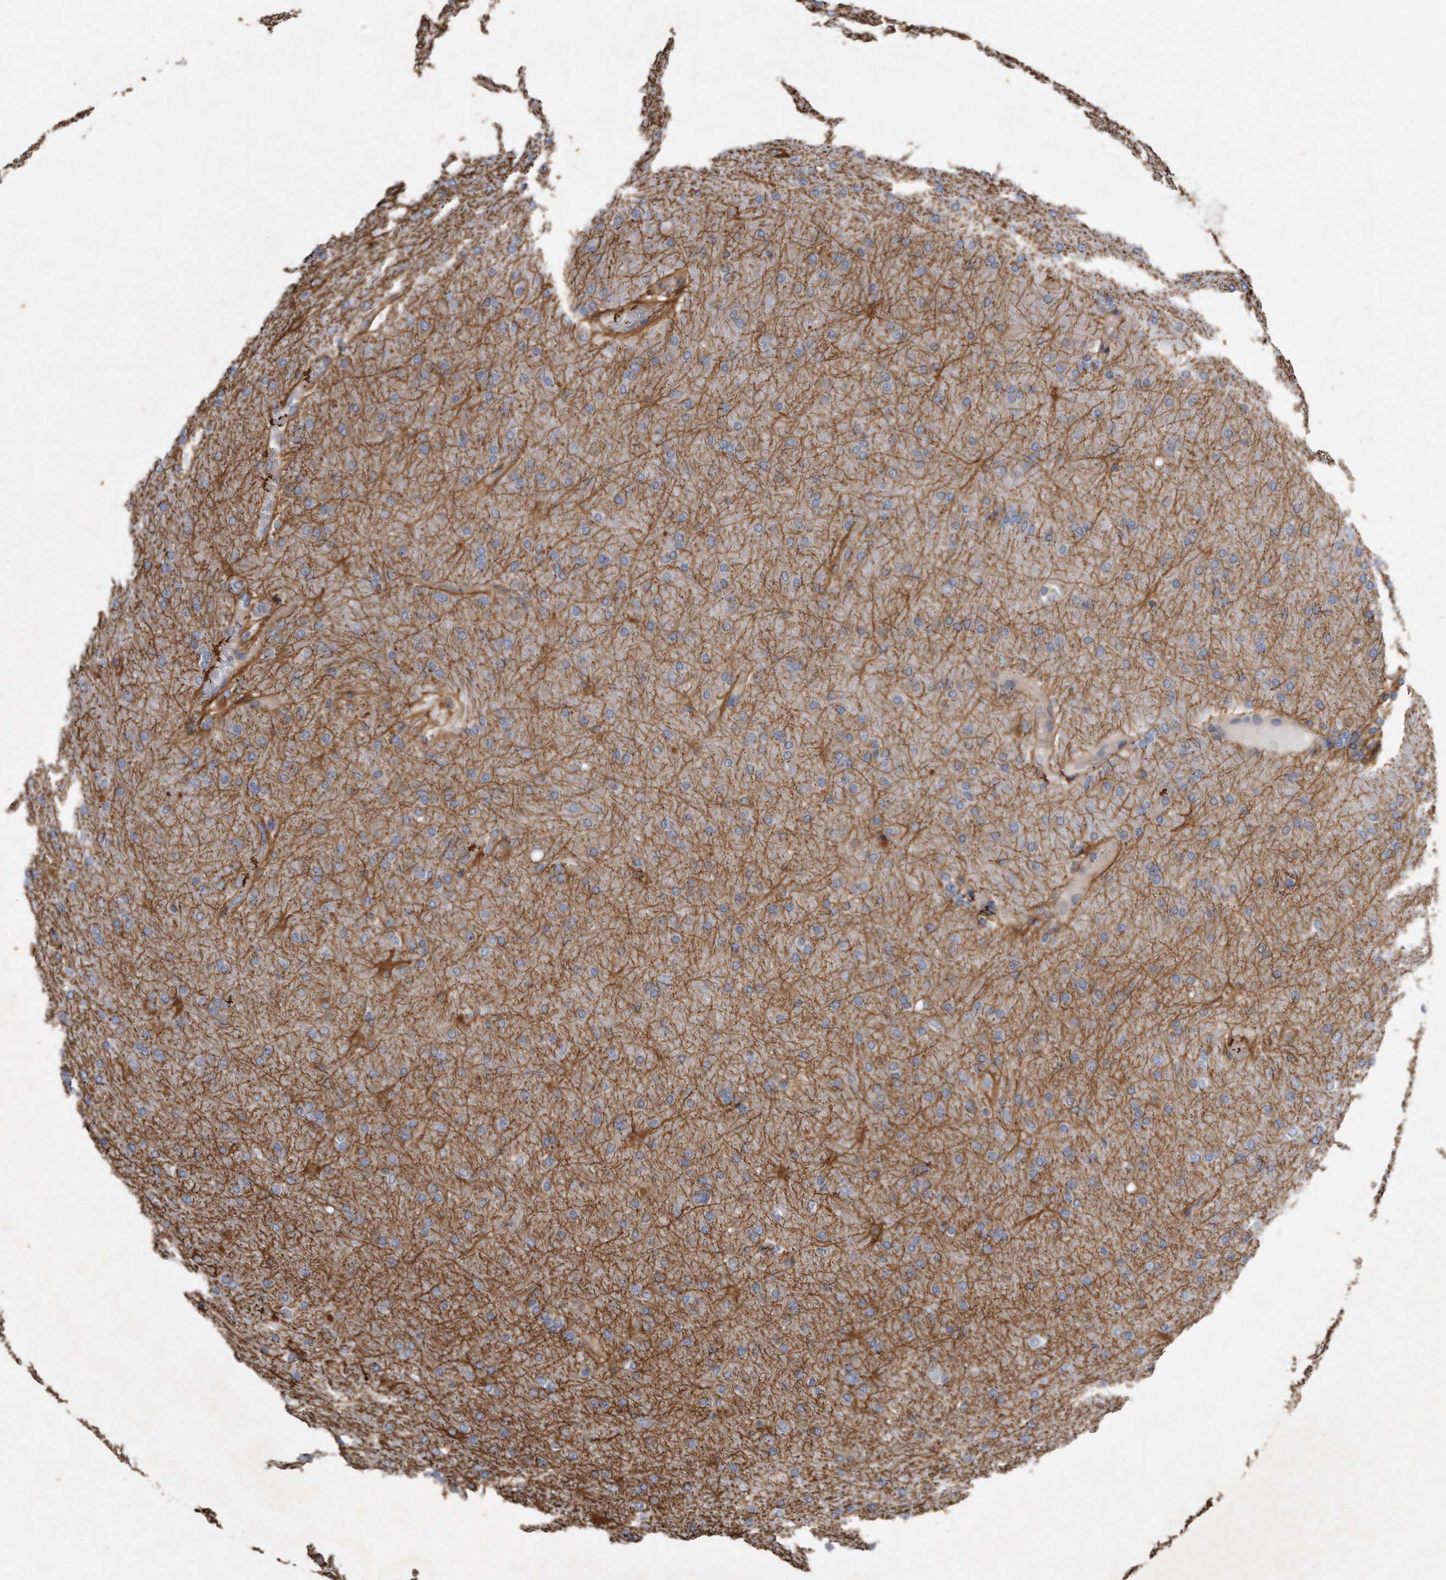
{"staining": {"intensity": "weak", "quantity": "<25%", "location": "cytoplasmic/membranous"}, "tissue": "glioma", "cell_type": "Tumor cells", "image_type": "cancer", "snomed": [{"axis": "morphology", "description": "Glioma, malignant, High grade"}, {"axis": "topography", "description": "Cerebral cortex"}], "caption": "IHC of human glioma displays no positivity in tumor cells.", "gene": "GPC1", "patient": {"sex": "female", "age": 36}}